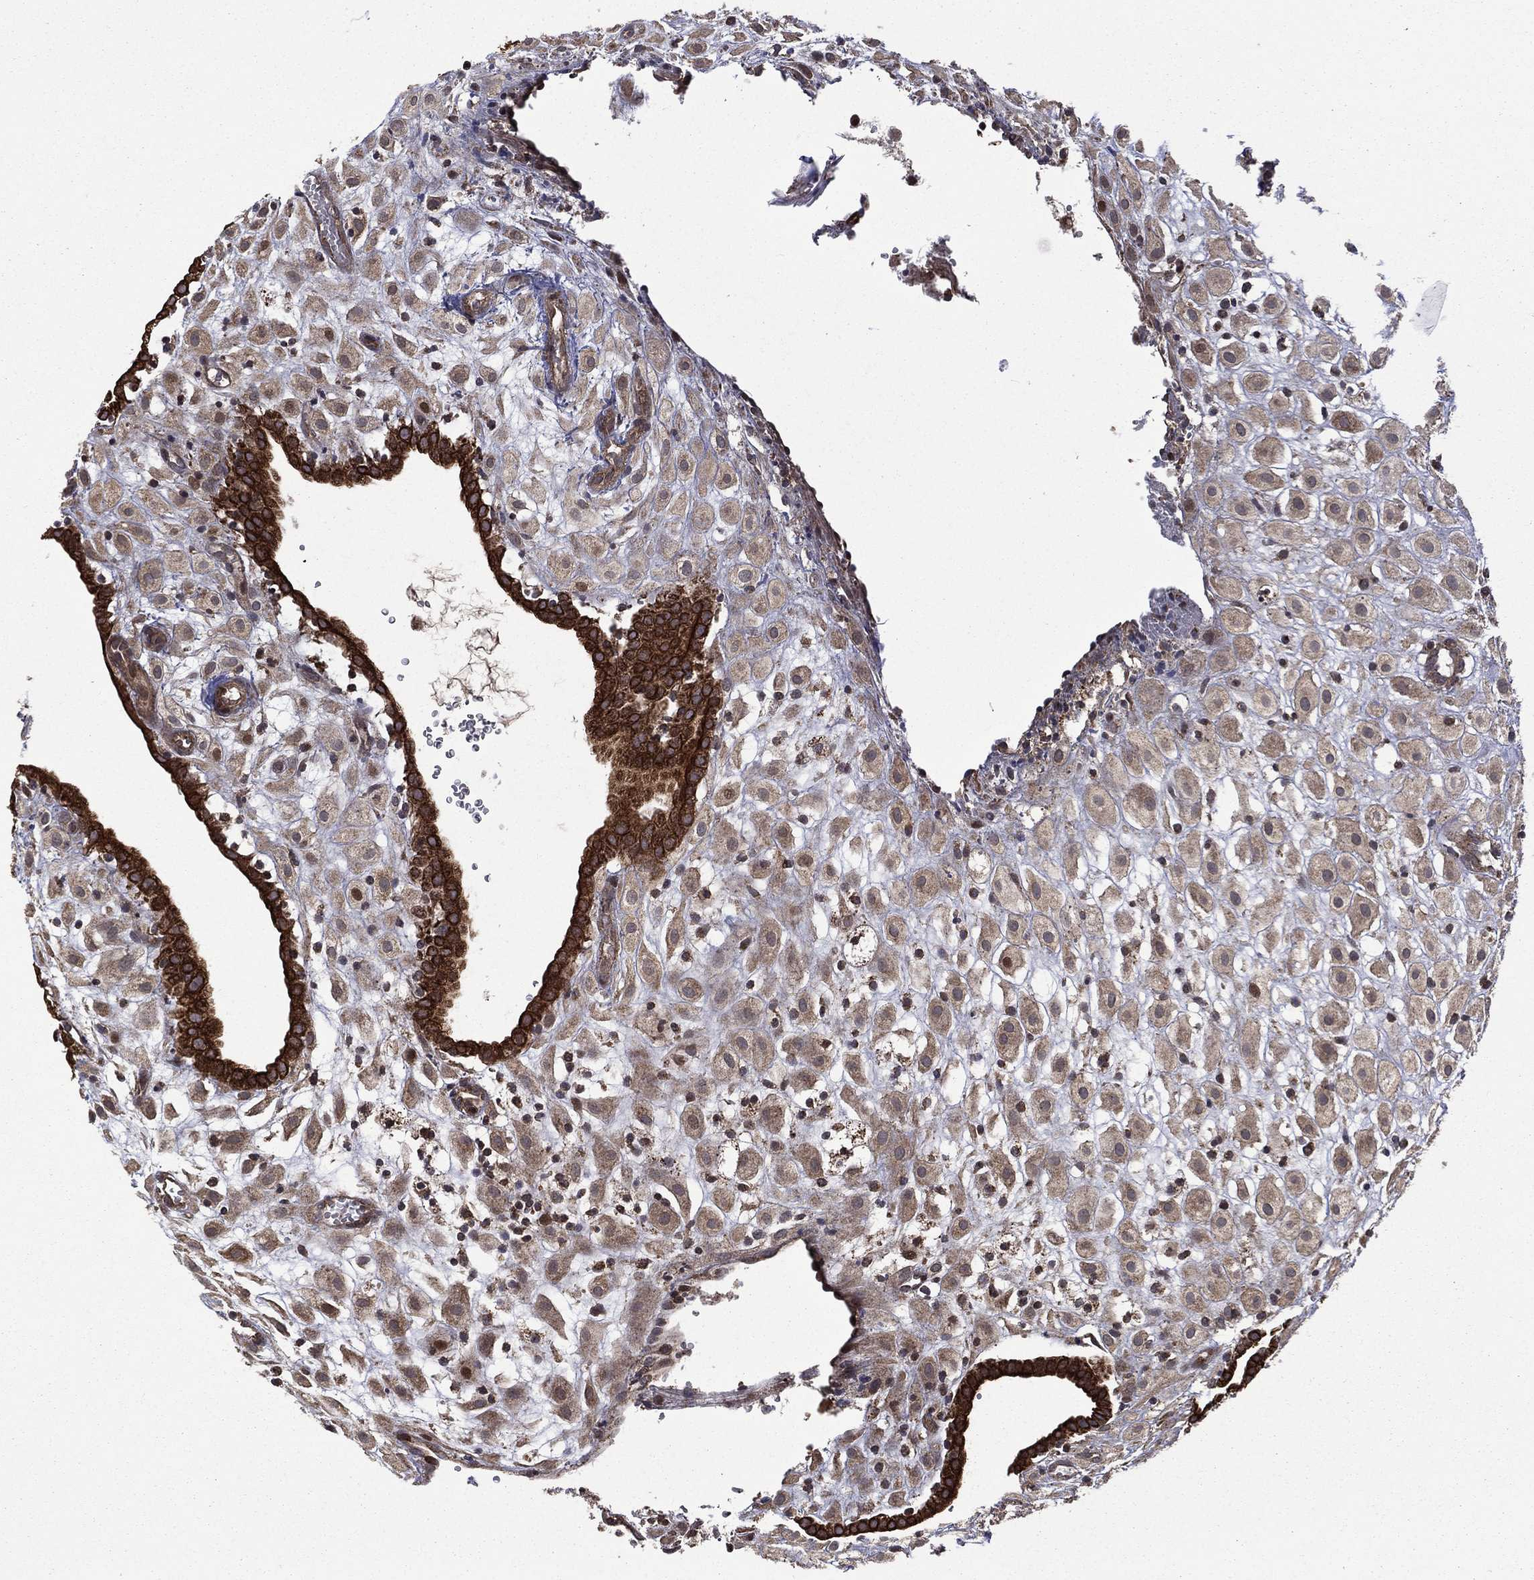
{"staining": {"intensity": "weak", "quantity": "25%-75%", "location": "cytoplasmic/membranous"}, "tissue": "placenta", "cell_type": "Decidual cells", "image_type": "normal", "snomed": [{"axis": "morphology", "description": "Normal tissue, NOS"}, {"axis": "topography", "description": "Placenta"}], "caption": "Approximately 25%-75% of decidual cells in unremarkable human placenta show weak cytoplasmic/membranous protein staining as visualized by brown immunohistochemical staining.", "gene": "GIMAP6", "patient": {"sex": "female", "age": 24}}